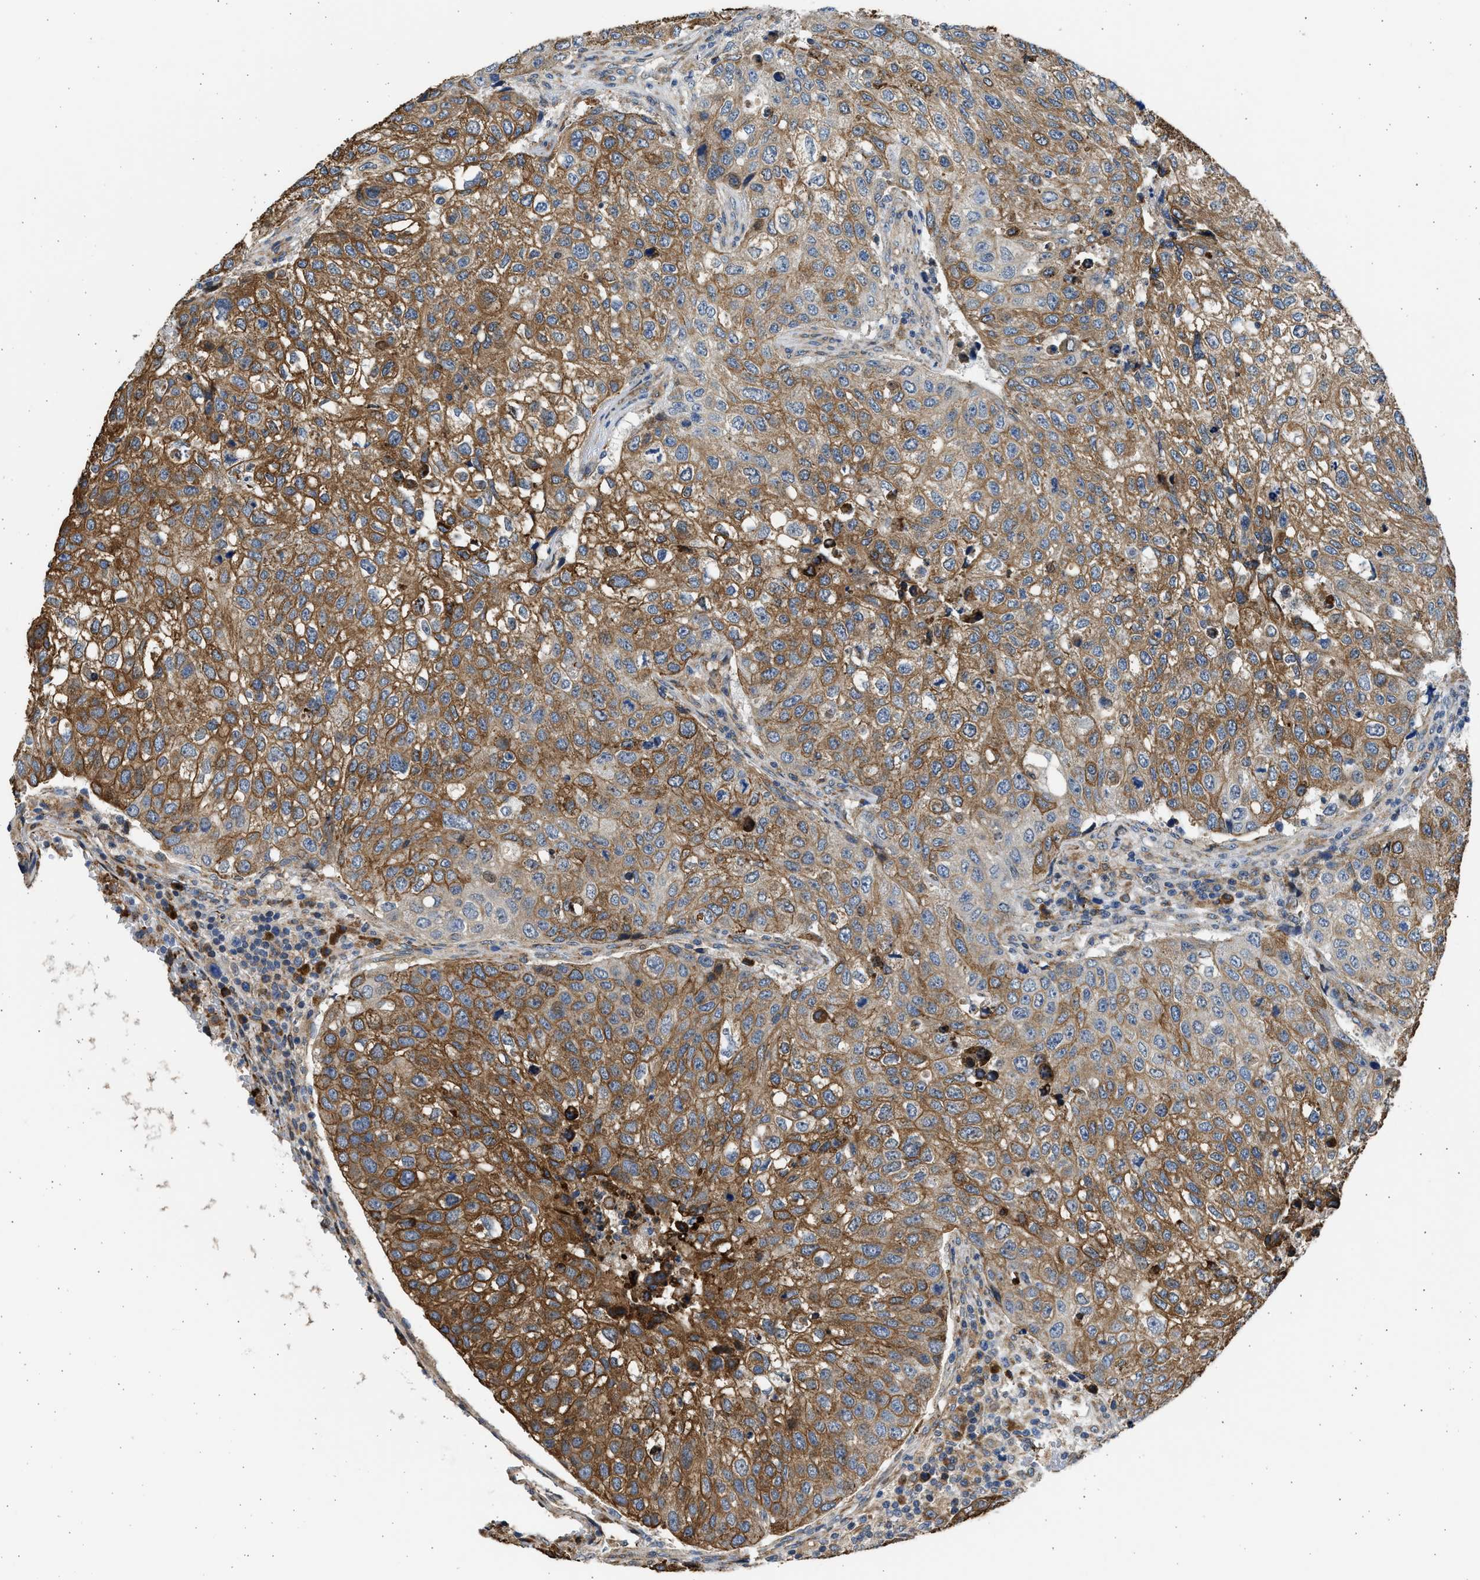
{"staining": {"intensity": "strong", "quantity": ">75%", "location": "cytoplasmic/membranous"}, "tissue": "urothelial cancer", "cell_type": "Tumor cells", "image_type": "cancer", "snomed": [{"axis": "morphology", "description": "Urothelial carcinoma, High grade"}, {"axis": "topography", "description": "Lymph node"}, {"axis": "topography", "description": "Urinary bladder"}], "caption": "An image of human urothelial carcinoma (high-grade) stained for a protein shows strong cytoplasmic/membranous brown staining in tumor cells. The protein of interest is shown in brown color, while the nuclei are stained blue.", "gene": "PLD2", "patient": {"sex": "male", "age": 51}}